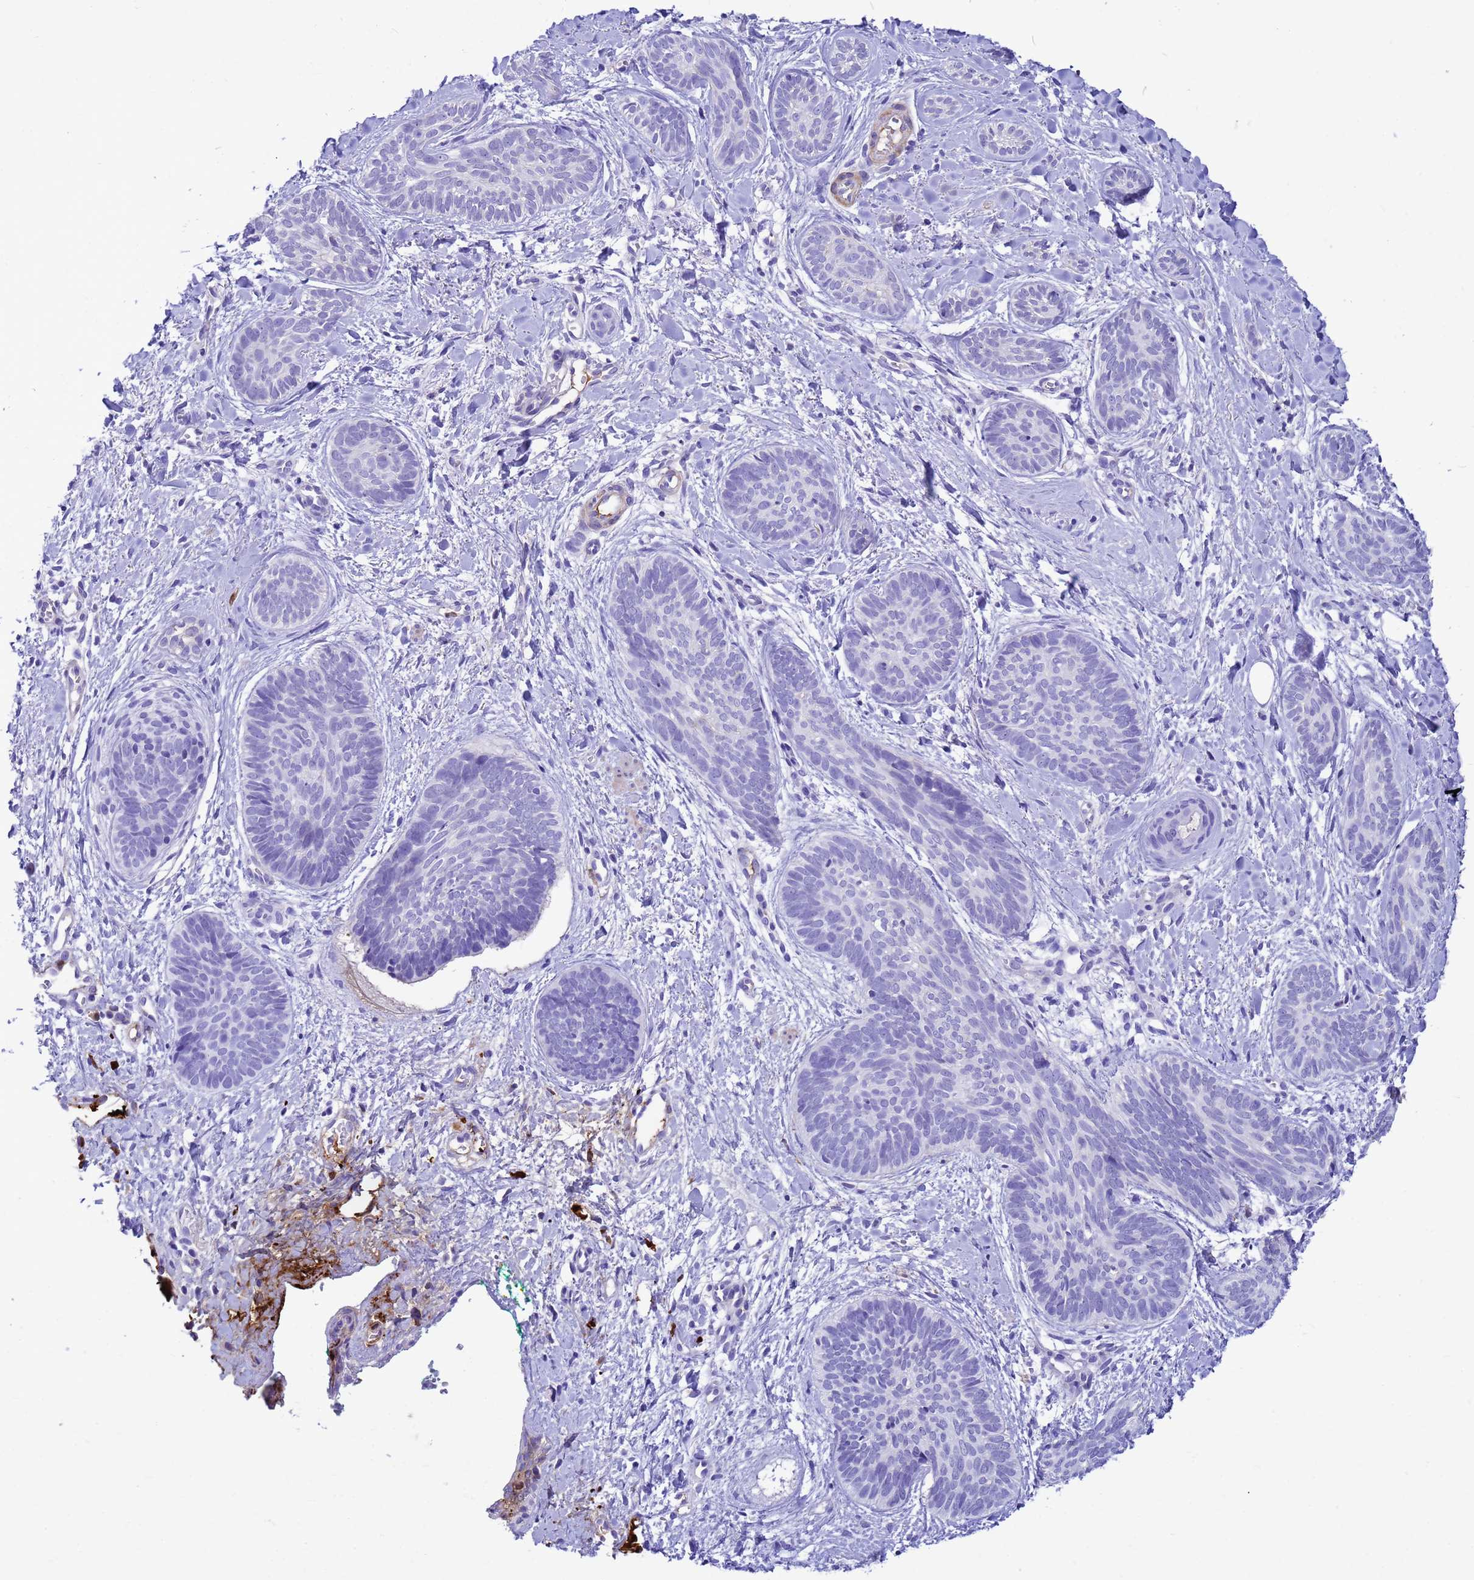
{"staining": {"intensity": "negative", "quantity": "none", "location": "none"}, "tissue": "skin cancer", "cell_type": "Tumor cells", "image_type": "cancer", "snomed": [{"axis": "morphology", "description": "Basal cell carcinoma"}, {"axis": "topography", "description": "Skin"}], "caption": "There is no significant staining in tumor cells of skin cancer (basal cell carcinoma). (Brightfield microscopy of DAB (3,3'-diaminobenzidine) IHC at high magnification).", "gene": "ORM1", "patient": {"sex": "female", "age": 81}}